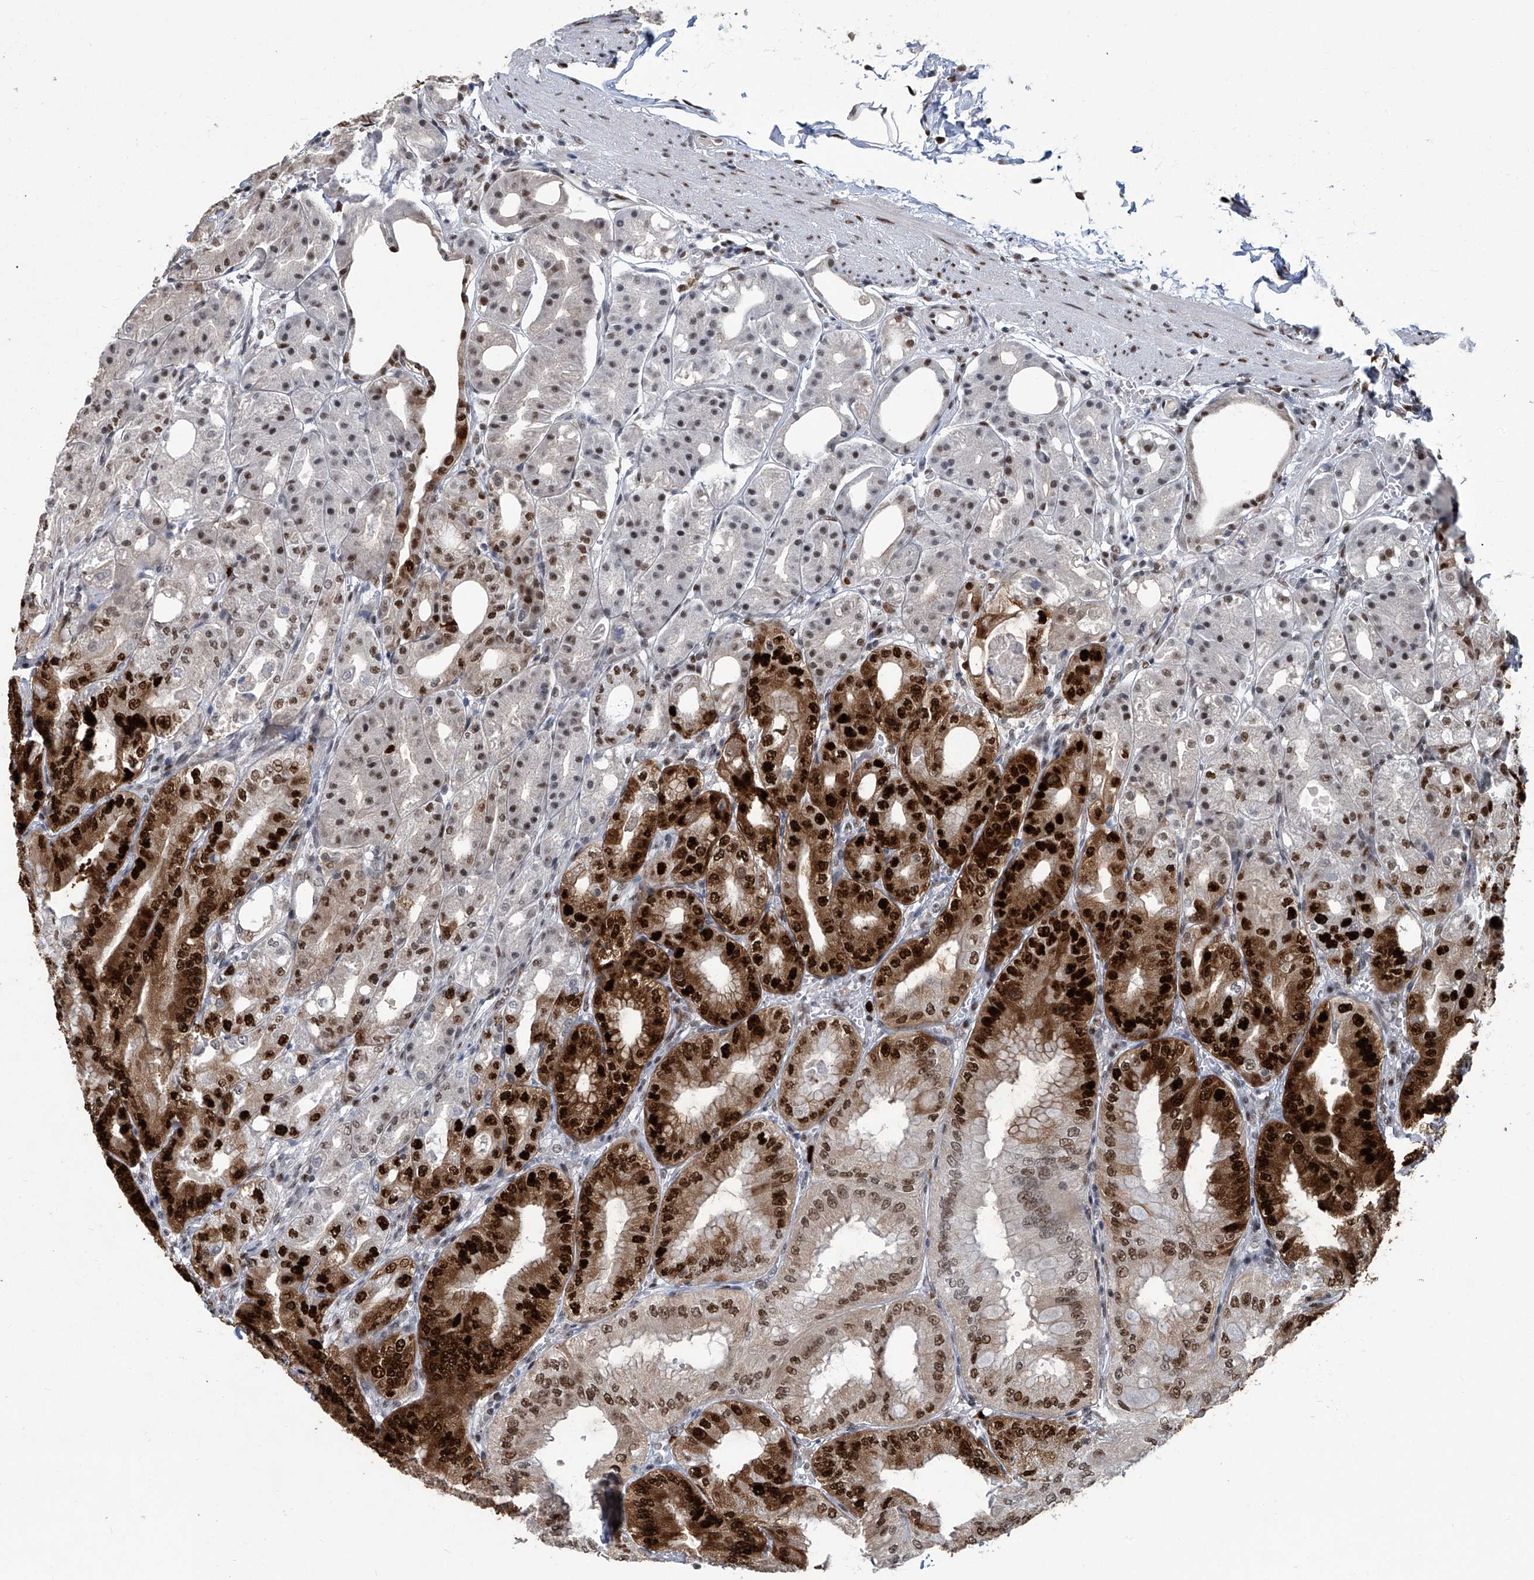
{"staining": {"intensity": "strong", "quantity": "25%-75%", "location": "cytoplasmic/membranous,nuclear"}, "tissue": "stomach", "cell_type": "Glandular cells", "image_type": "normal", "snomed": [{"axis": "morphology", "description": "Normal tissue, NOS"}, {"axis": "topography", "description": "Stomach, lower"}], "caption": "Stomach stained with DAB IHC exhibits high levels of strong cytoplasmic/membranous,nuclear positivity in approximately 25%-75% of glandular cells. The staining is performed using DAB brown chromogen to label protein expression. The nuclei are counter-stained blue using hematoxylin.", "gene": "PCNA", "patient": {"sex": "male", "age": 71}}